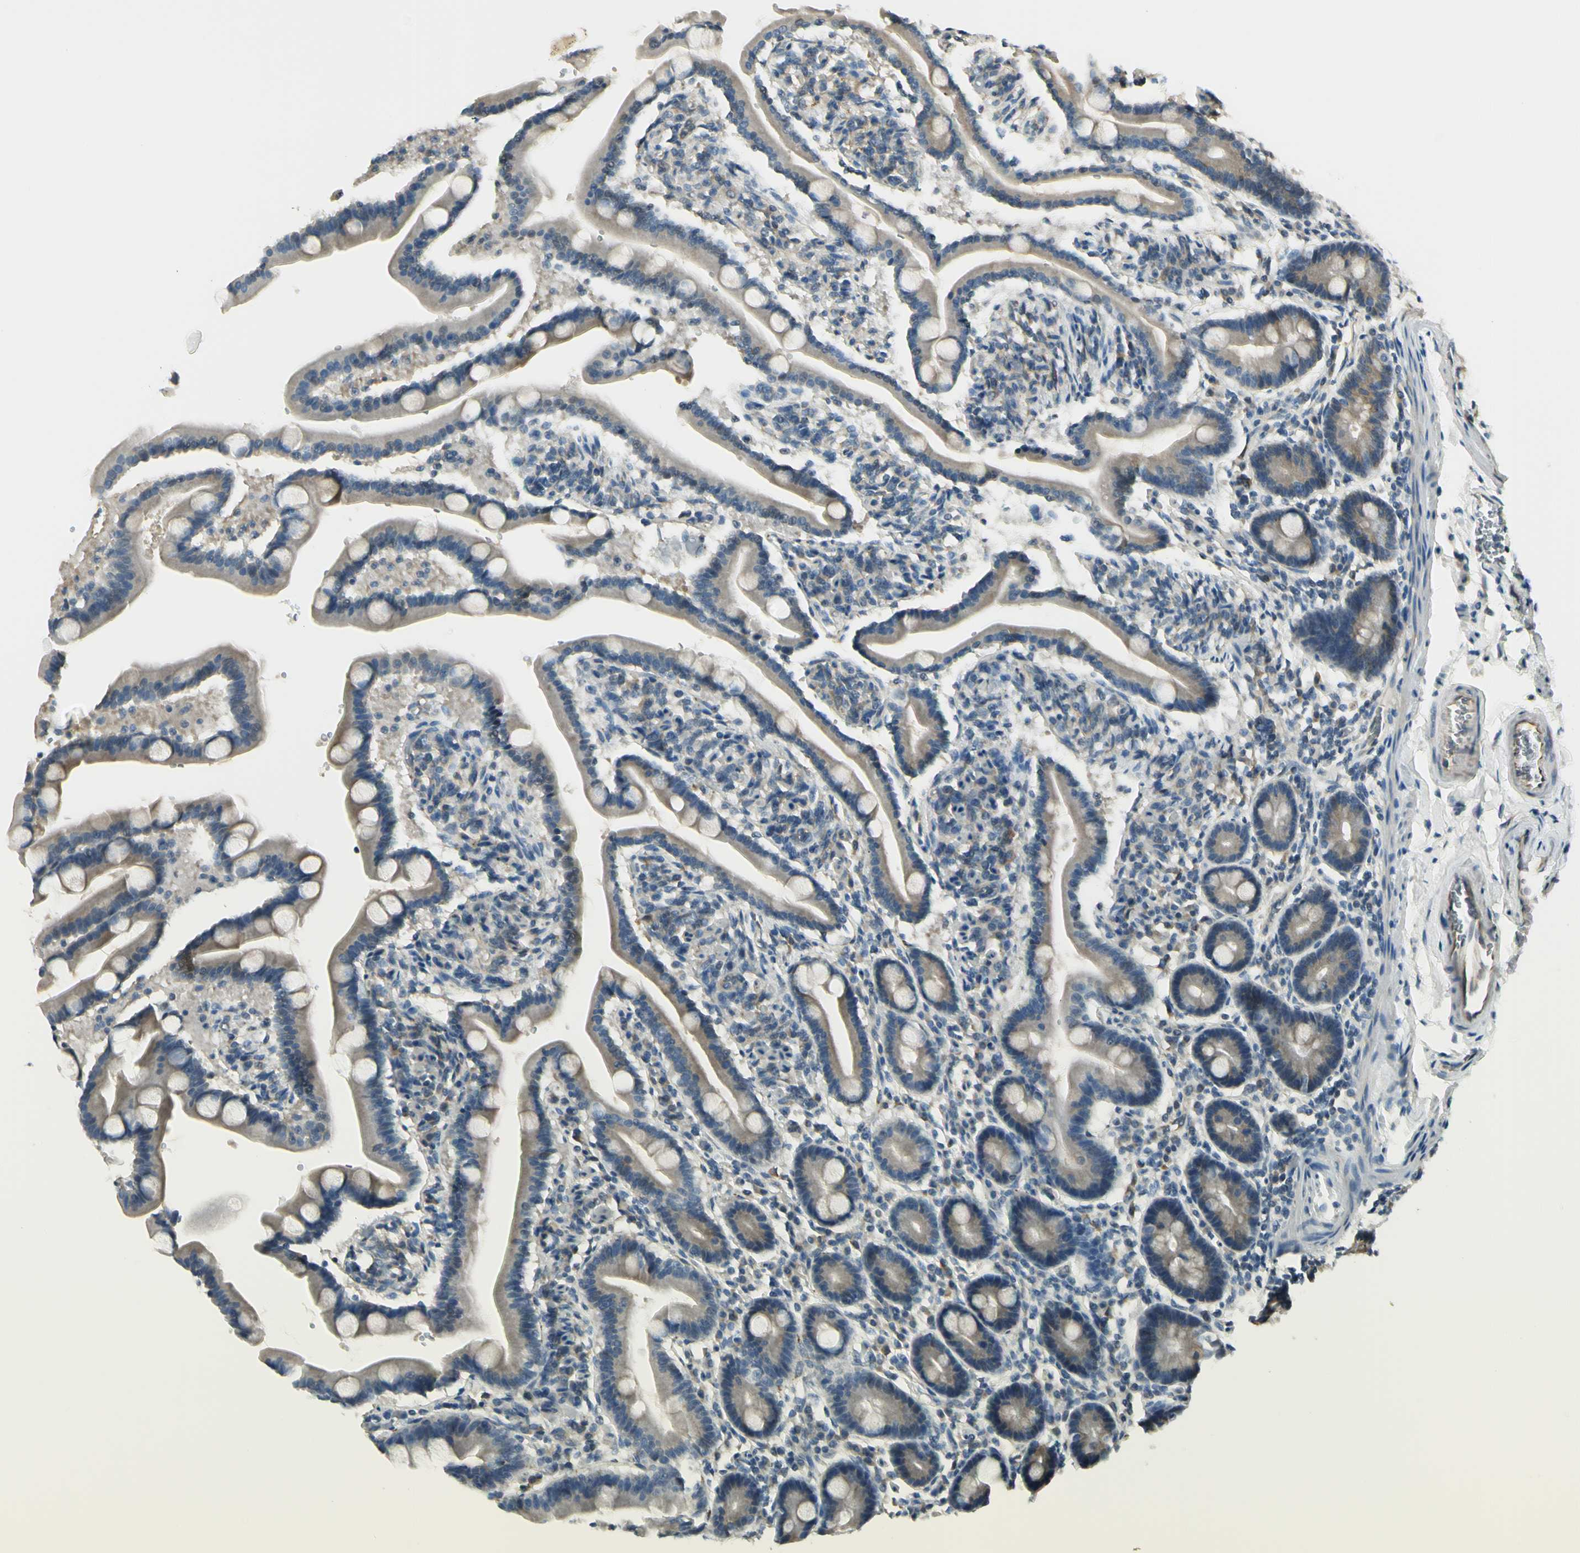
{"staining": {"intensity": "weak", "quantity": "<25%", "location": "cytoplasmic/membranous"}, "tissue": "duodenum", "cell_type": "Glandular cells", "image_type": "normal", "snomed": [{"axis": "morphology", "description": "Normal tissue, NOS"}, {"axis": "topography", "description": "Duodenum"}], "caption": "High magnification brightfield microscopy of benign duodenum stained with DAB (brown) and counterstained with hematoxylin (blue): glandular cells show no significant staining. (Brightfield microscopy of DAB (3,3'-diaminobenzidine) immunohistochemistry (IHC) at high magnification).", "gene": "IGDCC4", "patient": {"sex": "male", "age": 54}}